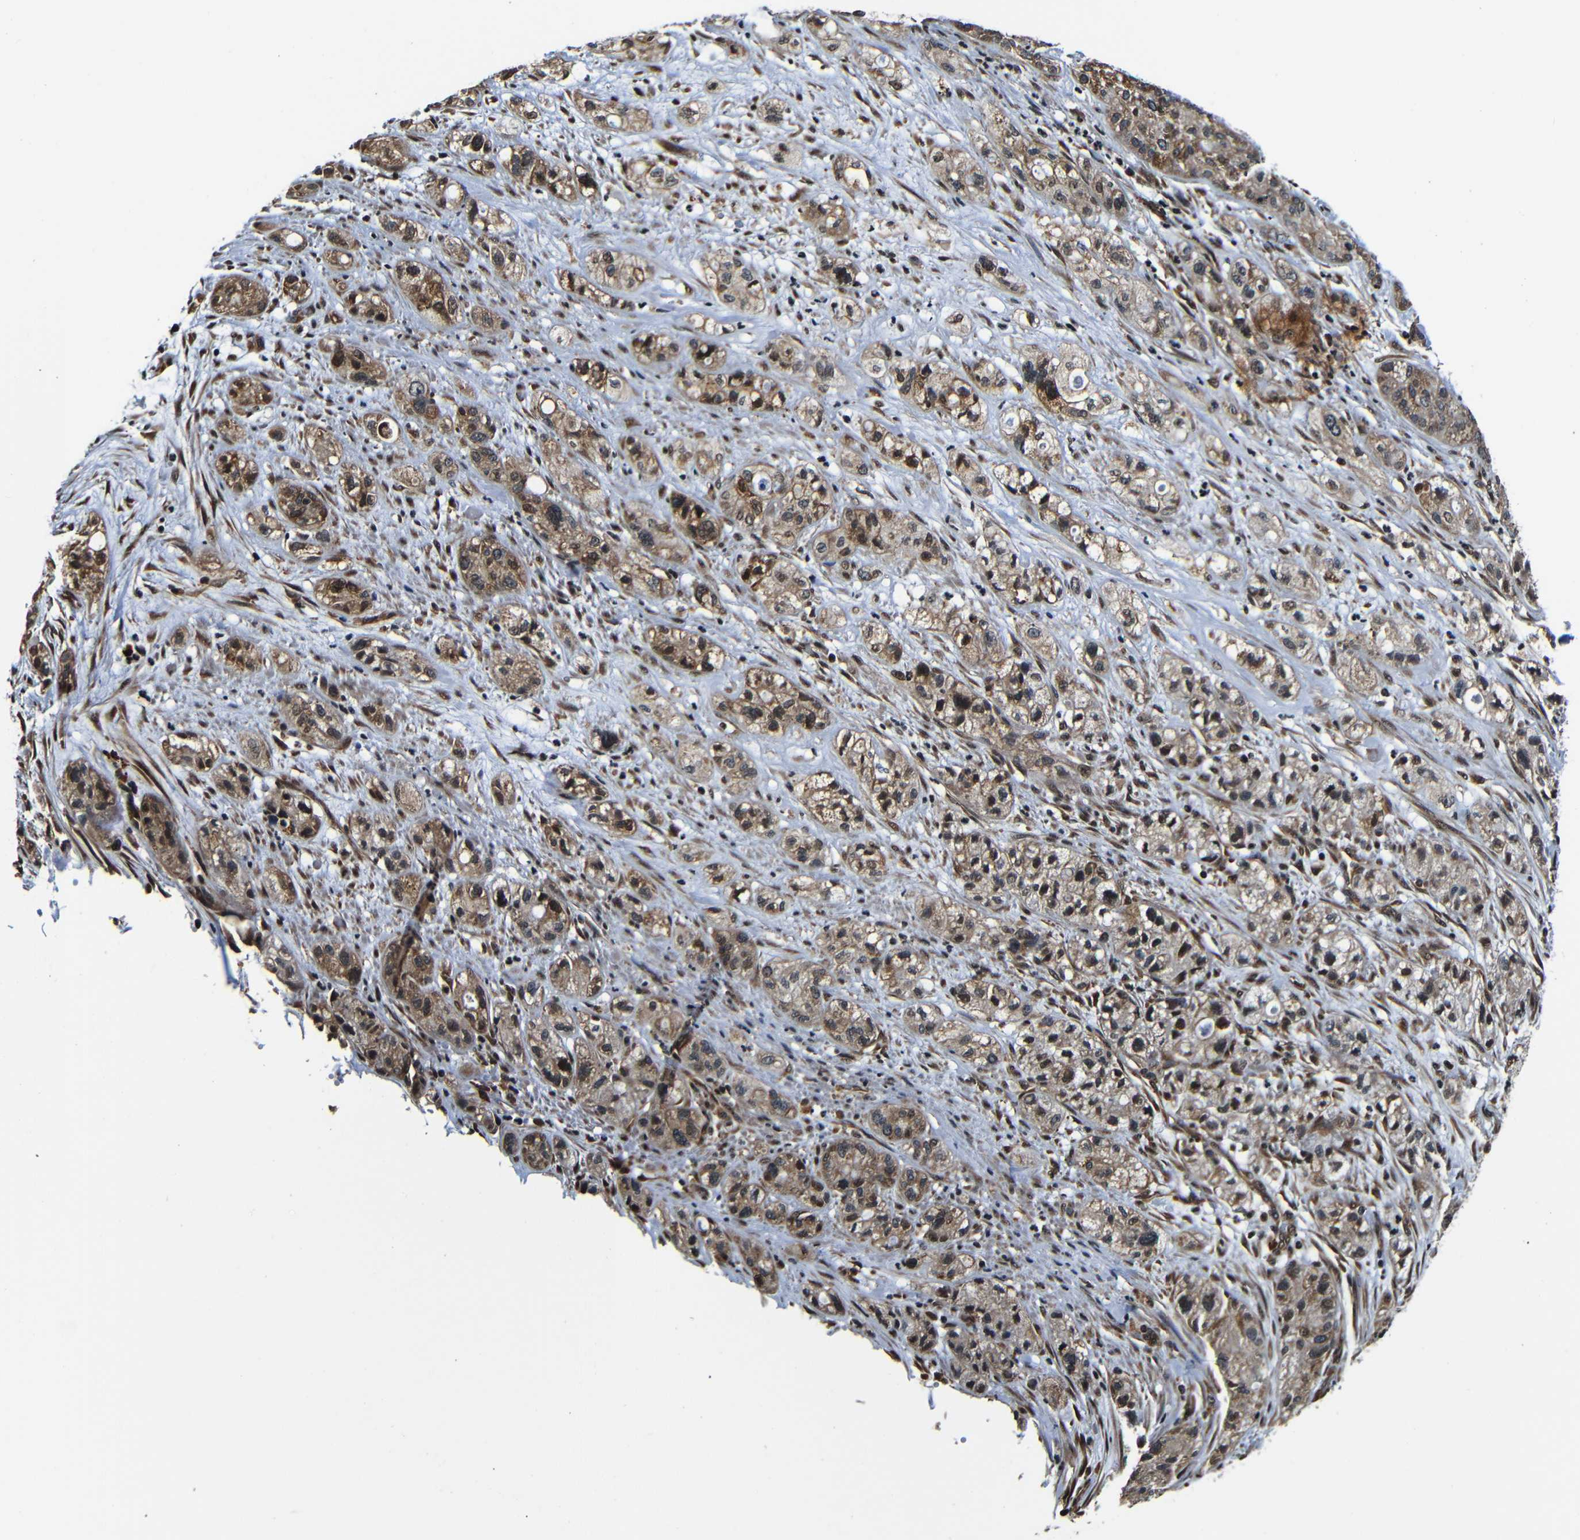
{"staining": {"intensity": "moderate", "quantity": ">75%", "location": "cytoplasmic/membranous,nuclear"}, "tissue": "pancreatic cancer", "cell_type": "Tumor cells", "image_type": "cancer", "snomed": [{"axis": "morphology", "description": "Adenocarcinoma, NOS"}, {"axis": "topography", "description": "Pancreas"}], "caption": "IHC of human pancreatic cancer (adenocarcinoma) demonstrates medium levels of moderate cytoplasmic/membranous and nuclear expression in approximately >75% of tumor cells.", "gene": "NCBP3", "patient": {"sex": "female", "age": 78}}